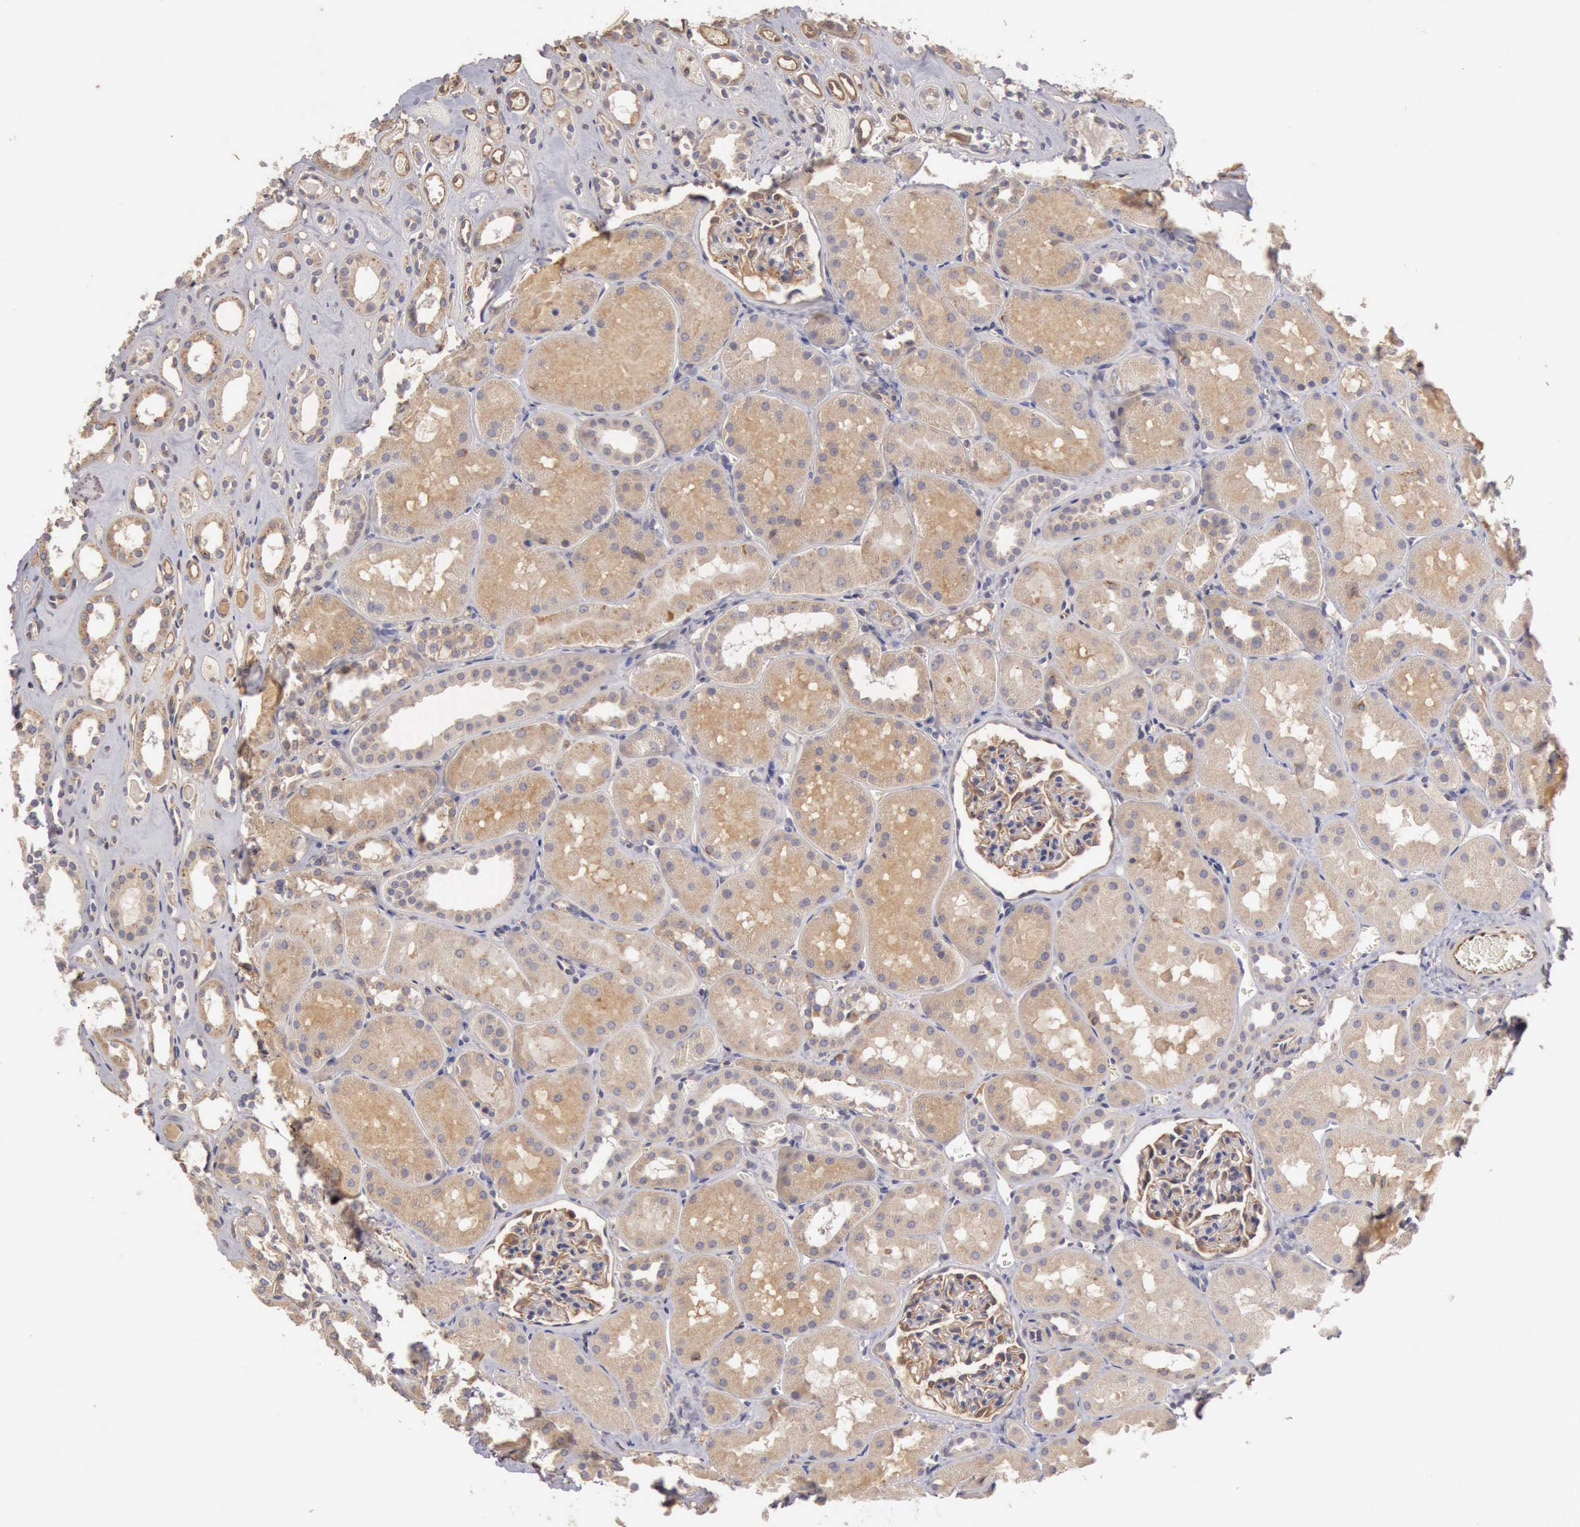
{"staining": {"intensity": "weak", "quantity": "25%-75%", "location": "cytoplasmic/membranous"}, "tissue": "kidney", "cell_type": "Cells in glomeruli", "image_type": "normal", "snomed": [{"axis": "morphology", "description": "Normal tissue, NOS"}, {"axis": "topography", "description": "Kidney"}], "caption": "Benign kidney was stained to show a protein in brown. There is low levels of weak cytoplasmic/membranous expression in approximately 25%-75% of cells in glomeruli. Immunohistochemistry stains the protein of interest in brown and the nuclei are stained blue.", "gene": "BMX", "patient": {"sex": "male", "age": 16}}